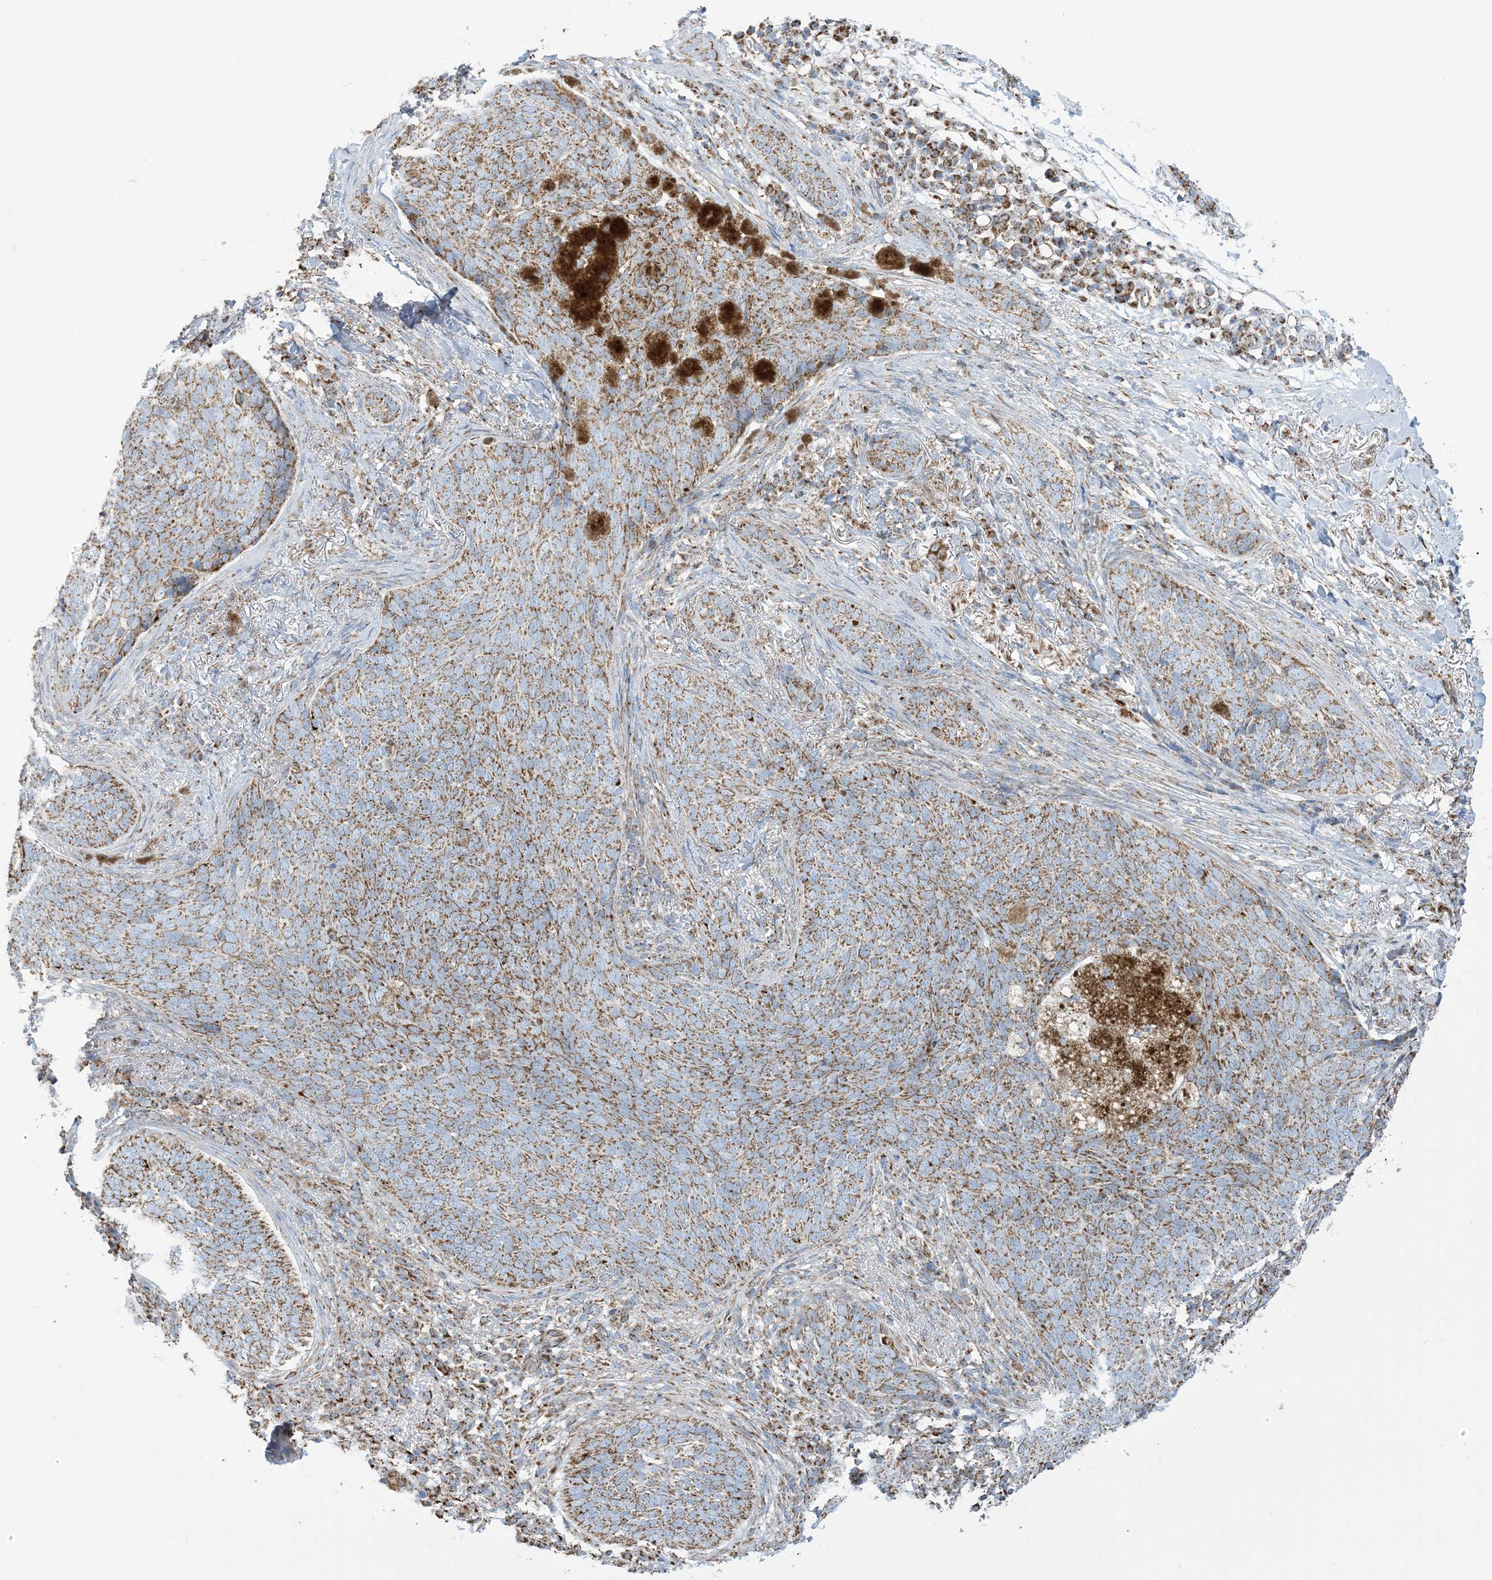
{"staining": {"intensity": "moderate", "quantity": ">75%", "location": "cytoplasmic/membranous"}, "tissue": "skin cancer", "cell_type": "Tumor cells", "image_type": "cancer", "snomed": [{"axis": "morphology", "description": "Basal cell carcinoma"}, {"axis": "topography", "description": "Skin"}], "caption": "Skin basal cell carcinoma was stained to show a protein in brown. There is medium levels of moderate cytoplasmic/membranous expression in approximately >75% of tumor cells.", "gene": "SAMM50", "patient": {"sex": "male", "age": 85}}